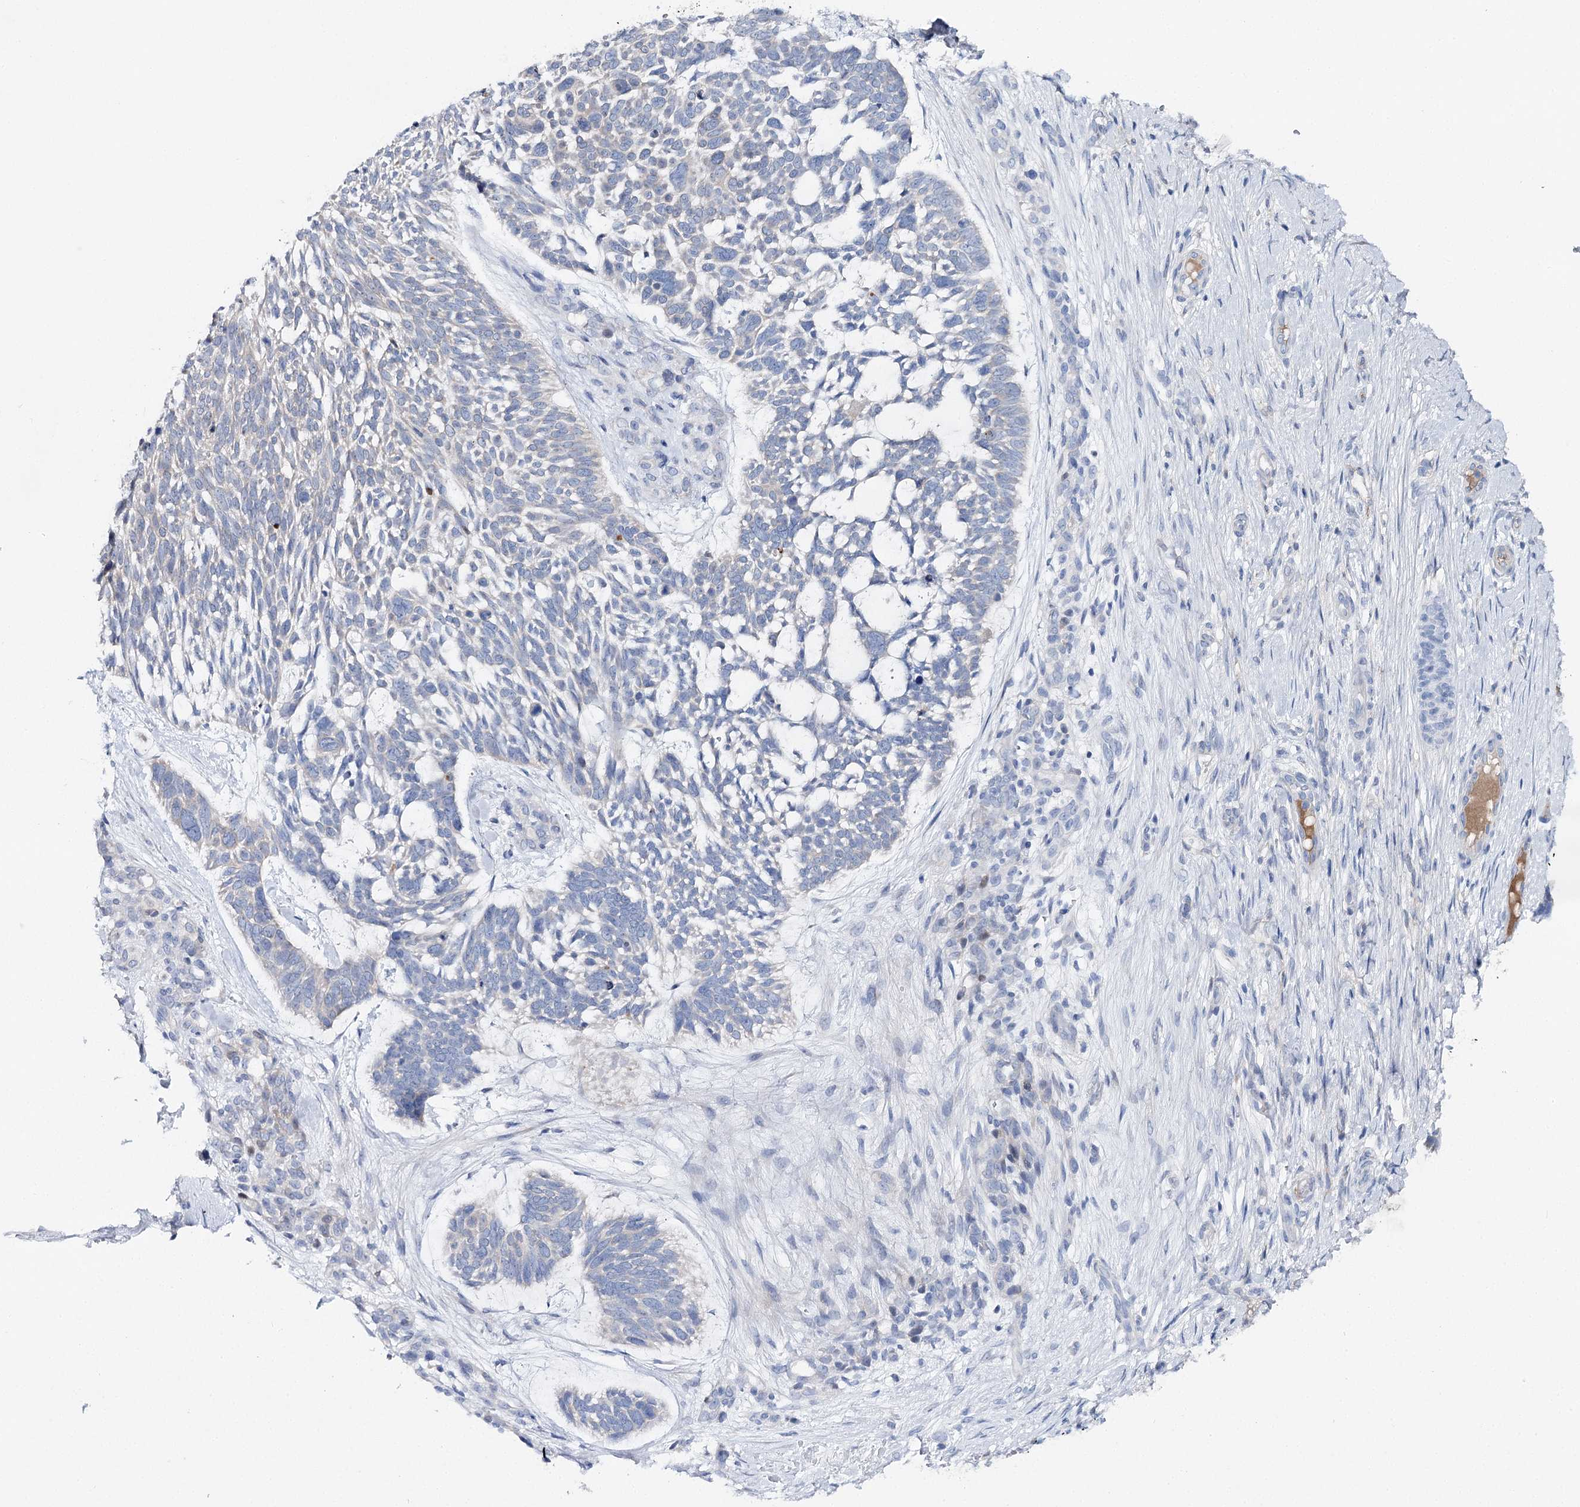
{"staining": {"intensity": "negative", "quantity": "none", "location": "none"}, "tissue": "skin cancer", "cell_type": "Tumor cells", "image_type": "cancer", "snomed": [{"axis": "morphology", "description": "Basal cell carcinoma"}, {"axis": "topography", "description": "Skin"}], "caption": "This is a image of IHC staining of skin cancer (basal cell carcinoma), which shows no expression in tumor cells. (Brightfield microscopy of DAB (3,3'-diaminobenzidine) immunohistochemistry (IHC) at high magnification).", "gene": "LRRC14B", "patient": {"sex": "male", "age": 88}}